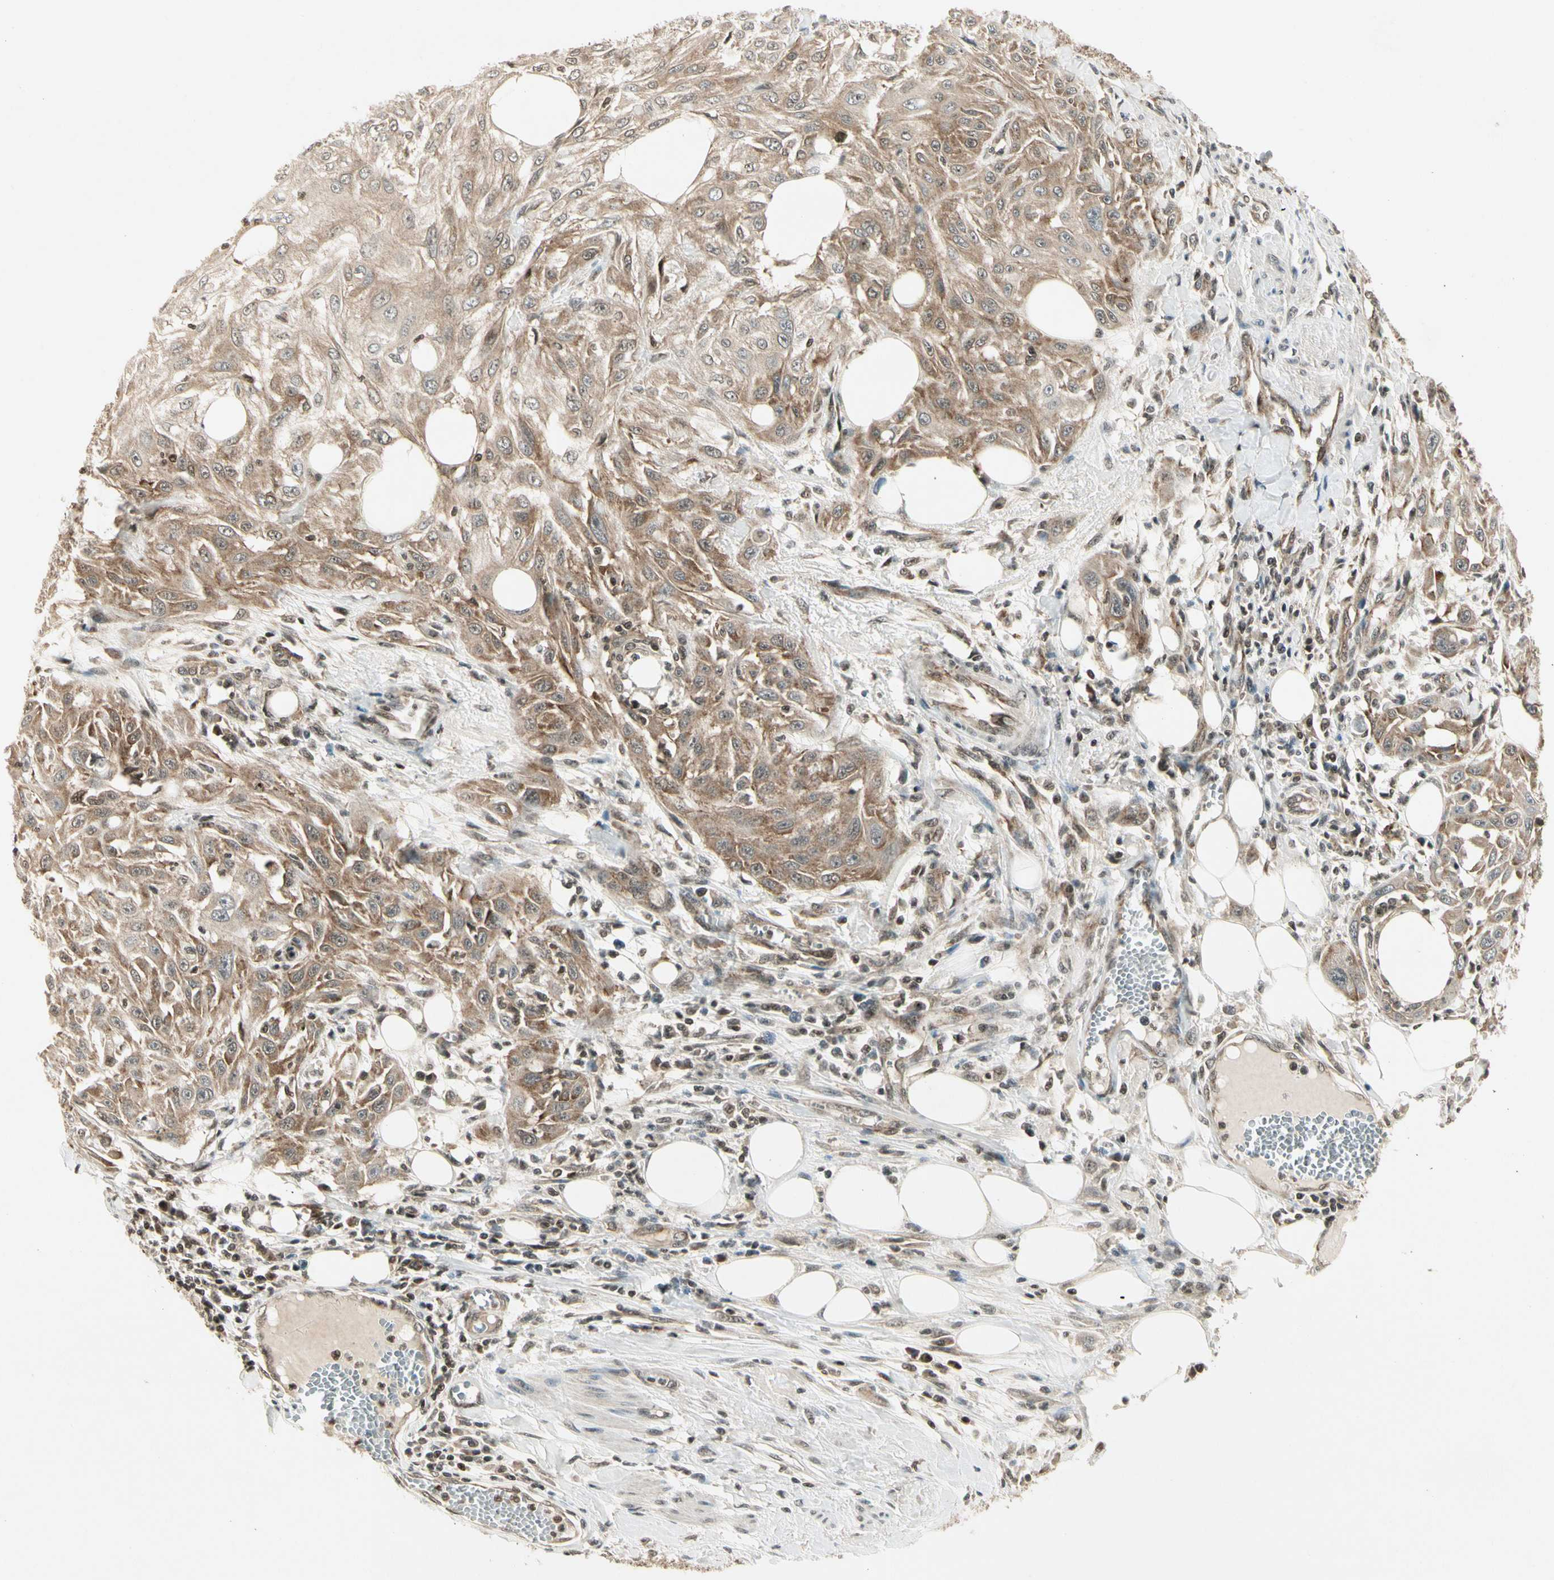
{"staining": {"intensity": "moderate", "quantity": ">75%", "location": "cytoplasmic/membranous"}, "tissue": "skin cancer", "cell_type": "Tumor cells", "image_type": "cancer", "snomed": [{"axis": "morphology", "description": "Squamous cell carcinoma, NOS"}, {"axis": "topography", "description": "Skin"}], "caption": "Protein staining of skin cancer tissue displays moderate cytoplasmic/membranous staining in about >75% of tumor cells.", "gene": "SMN2", "patient": {"sex": "male", "age": 75}}